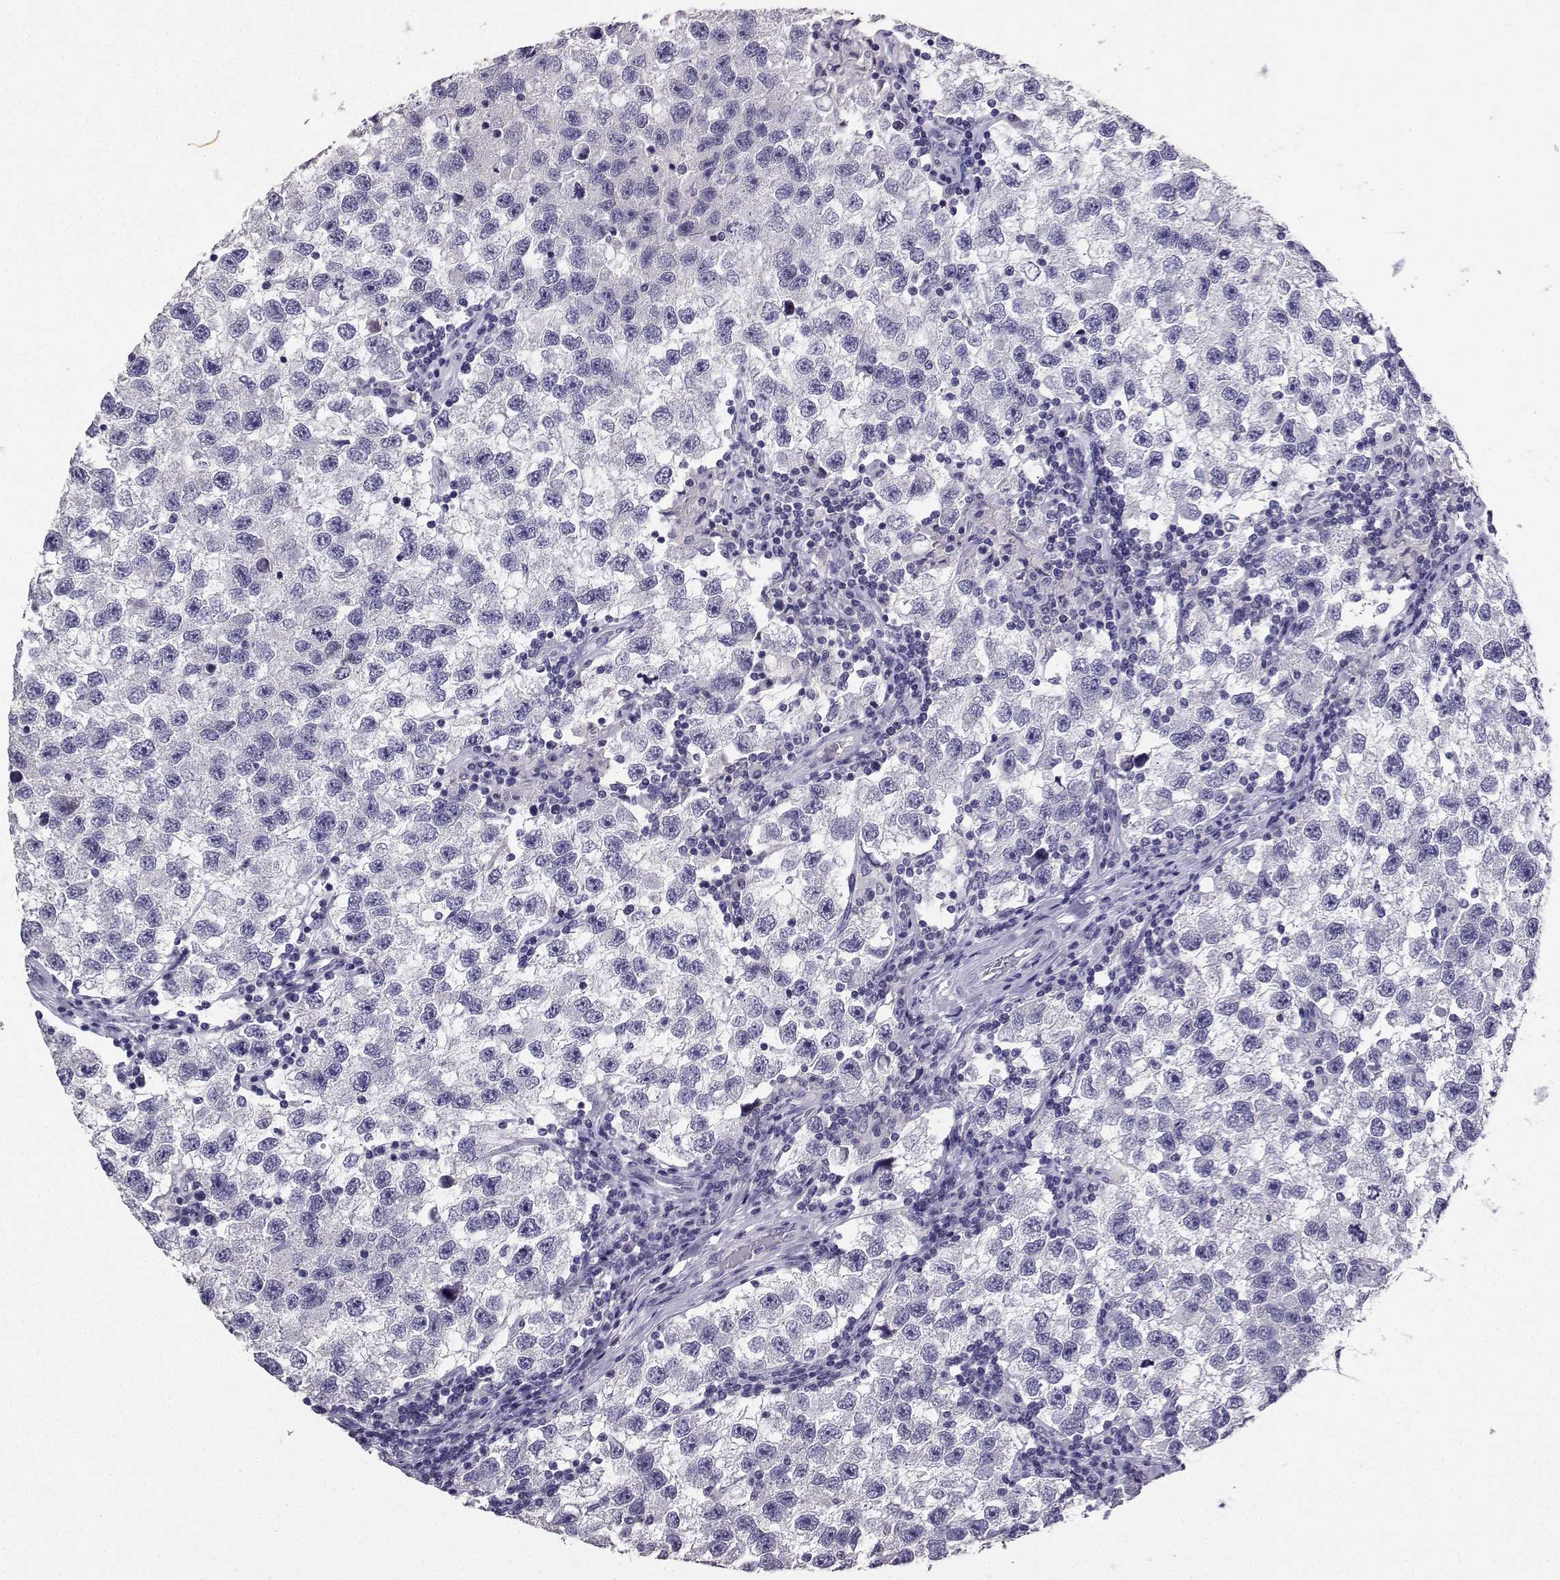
{"staining": {"intensity": "negative", "quantity": "none", "location": "none"}, "tissue": "testis cancer", "cell_type": "Tumor cells", "image_type": "cancer", "snomed": [{"axis": "morphology", "description": "Seminoma, NOS"}, {"axis": "topography", "description": "Testis"}], "caption": "High magnification brightfield microscopy of seminoma (testis) stained with DAB (3,3'-diaminobenzidine) (brown) and counterstained with hematoxylin (blue): tumor cells show no significant expression.", "gene": "SPAG11B", "patient": {"sex": "male", "age": 26}}